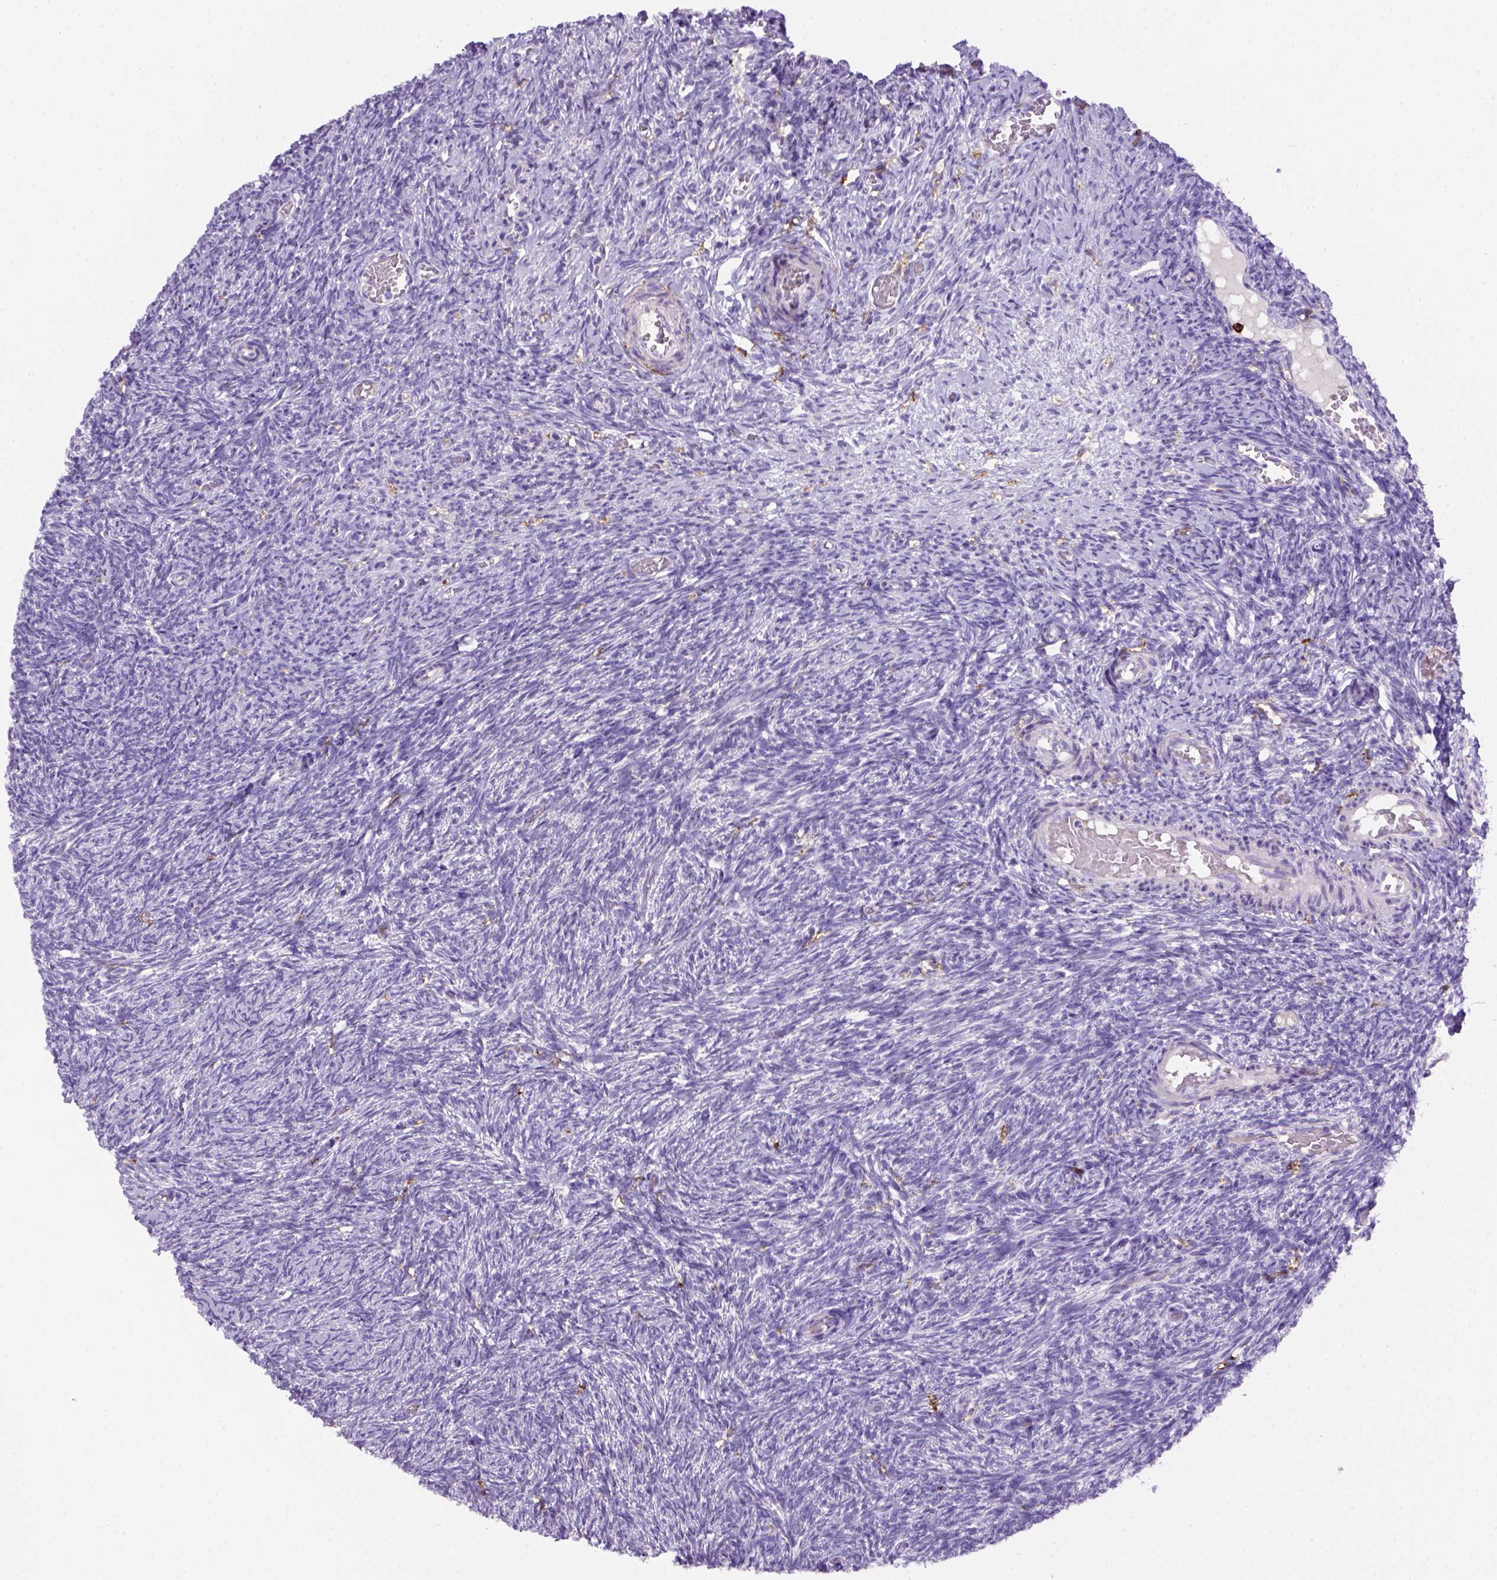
{"staining": {"intensity": "negative", "quantity": "none", "location": "none"}, "tissue": "ovary", "cell_type": "Follicle cells", "image_type": "normal", "snomed": [{"axis": "morphology", "description": "Normal tissue, NOS"}, {"axis": "topography", "description": "Ovary"}], "caption": "IHC micrograph of normal ovary: ovary stained with DAB (3,3'-diaminobenzidine) exhibits no significant protein expression in follicle cells. (Brightfield microscopy of DAB immunohistochemistry (IHC) at high magnification).", "gene": "CD14", "patient": {"sex": "female", "age": 39}}